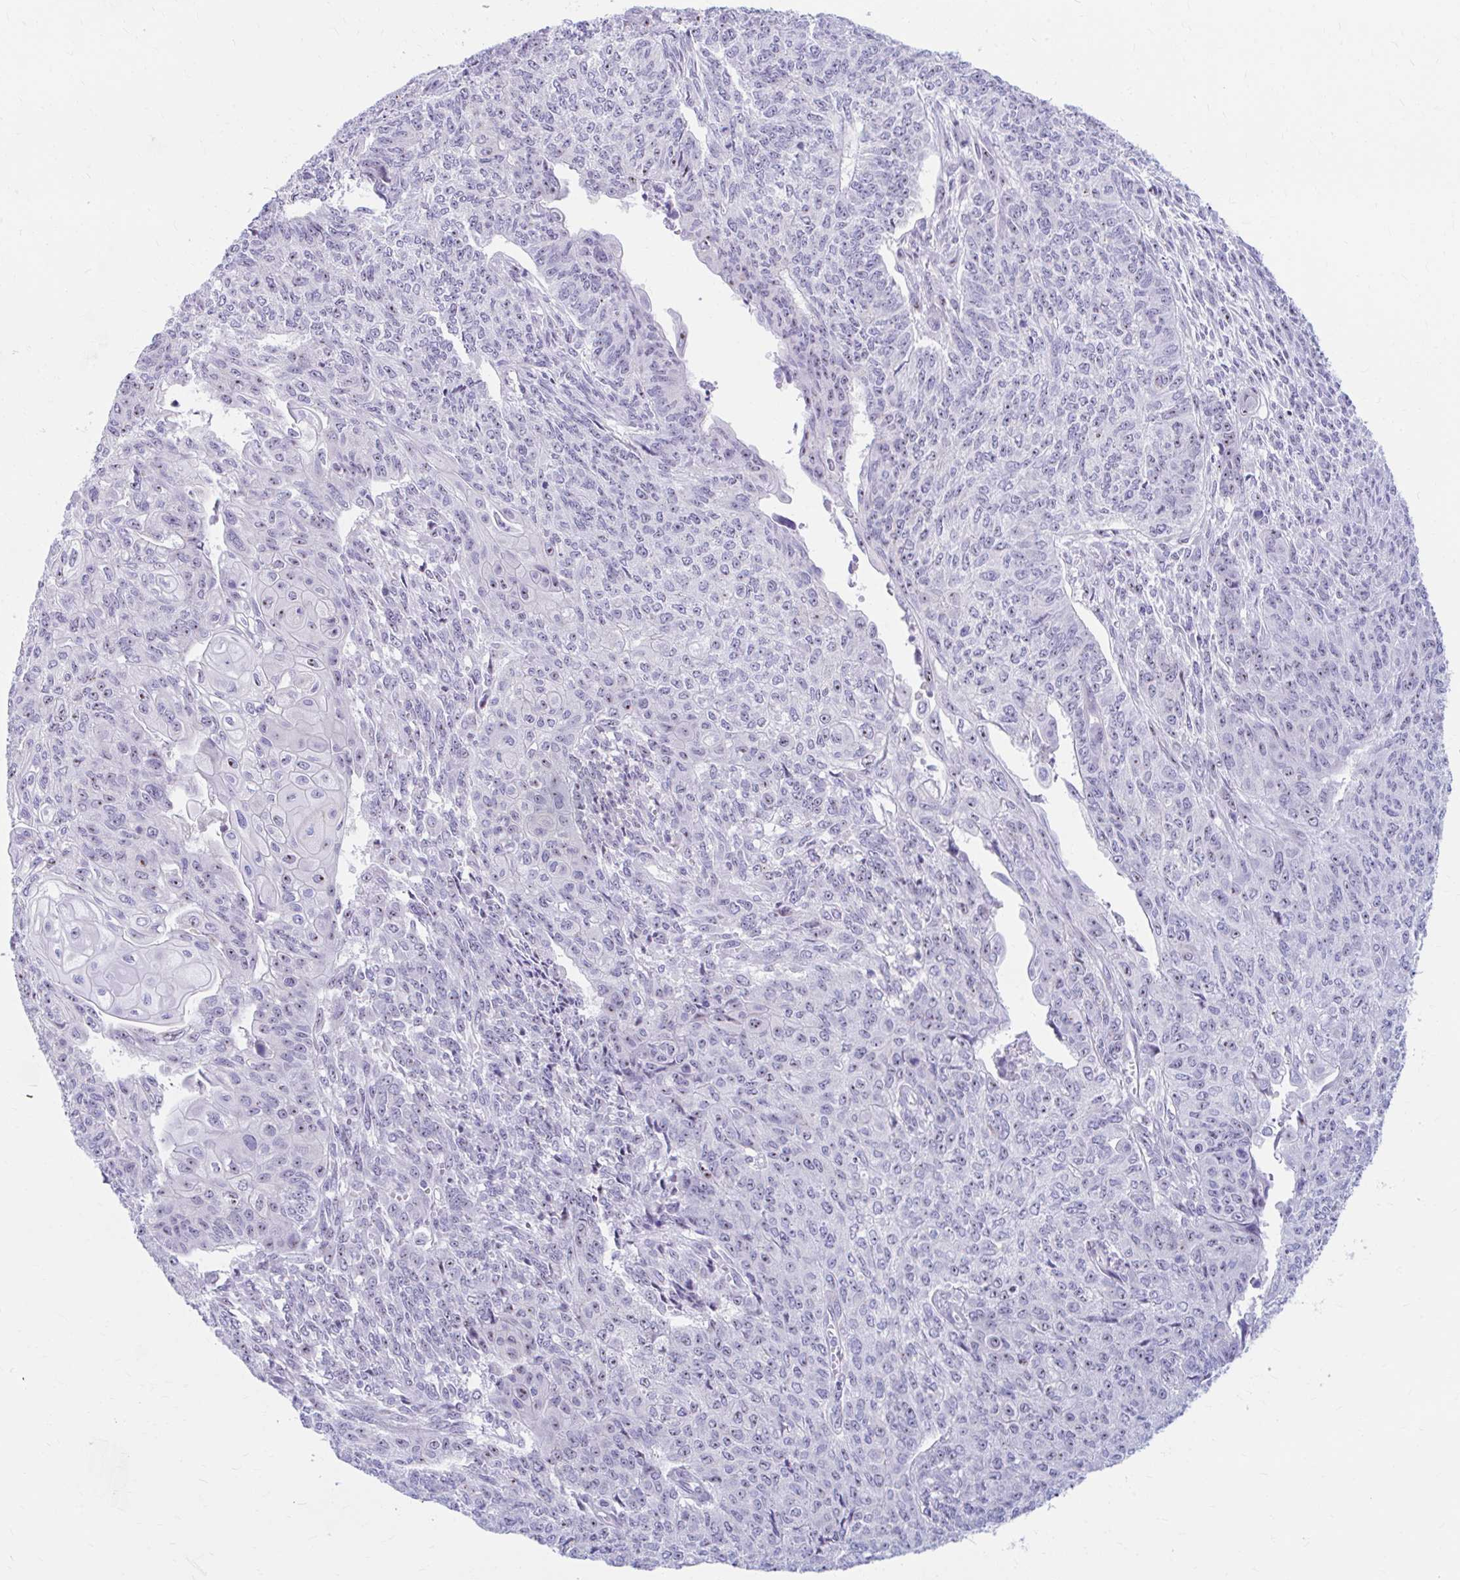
{"staining": {"intensity": "moderate", "quantity": "<25%", "location": "nuclear"}, "tissue": "endometrial cancer", "cell_type": "Tumor cells", "image_type": "cancer", "snomed": [{"axis": "morphology", "description": "Adenocarcinoma, NOS"}, {"axis": "topography", "description": "Endometrium"}], "caption": "Endometrial adenocarcinoma was stained to show a protein in brown. There is low levels of moderate nuclear expression in approximately <25% of tumor cells.", "gene": "FTSJ3", "patient": {"sex": "female", "age": 32}}